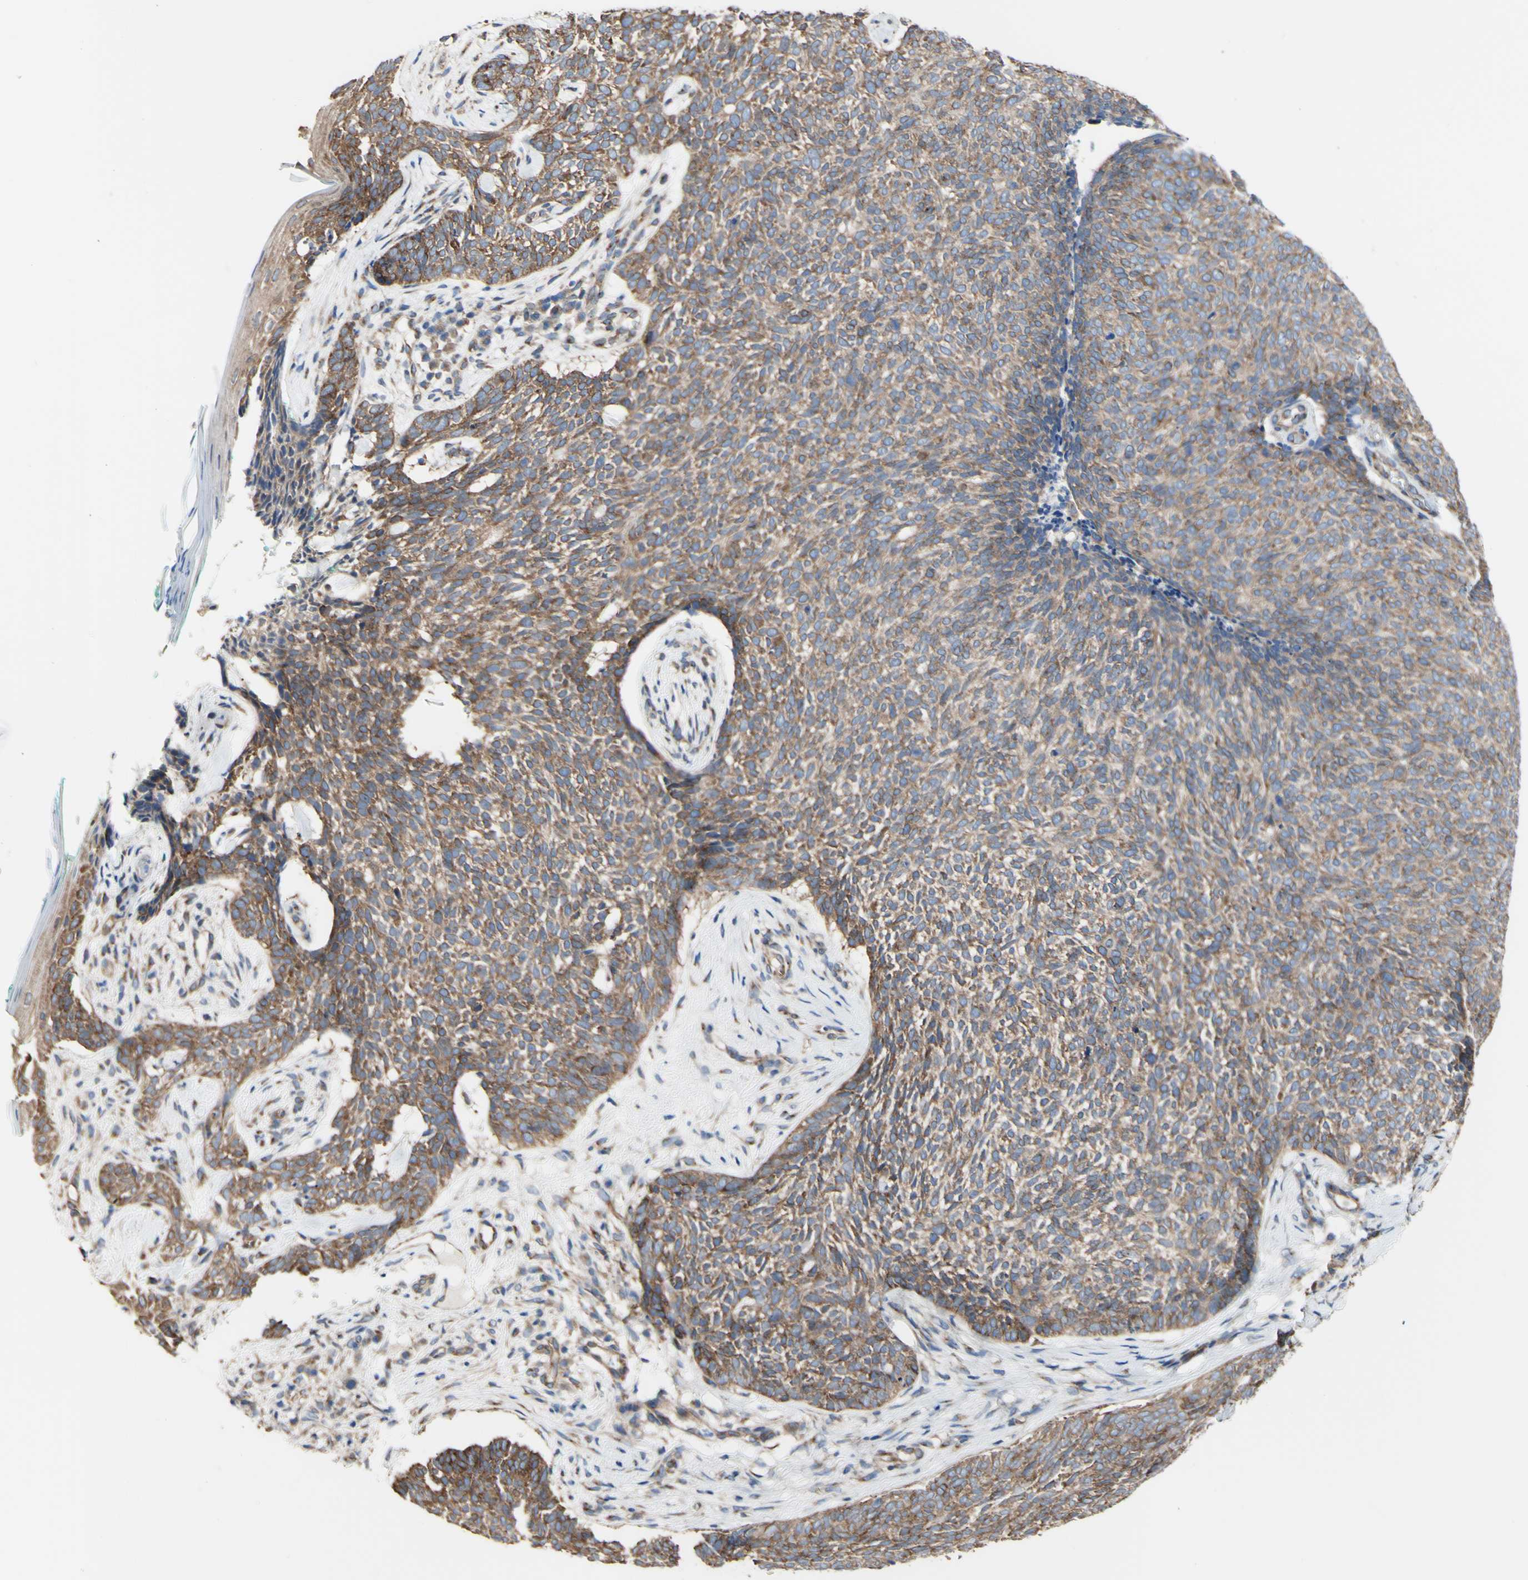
{"staining": {"intensity": "moderate", "quantity": ">75%", "location": "cytoplasmic/membranous"}, "tissue": "skin cancer", "cell_type": "Tumor cells", "image_type": "cancer", "snomed": [{"axis": "morphology", "description": "Basal cell carcinoma"}, {"axis": "topography", "description": "Skin"}], "caption": "This micrograph shows IHC staining of human skin cancer (basal cell carcinoma), with medium moderate cytoplasmic/membranous staining in about >75% of tumor cells.", "gene": "LRIG3", "patient": {"sex": "female", "age": 84}}